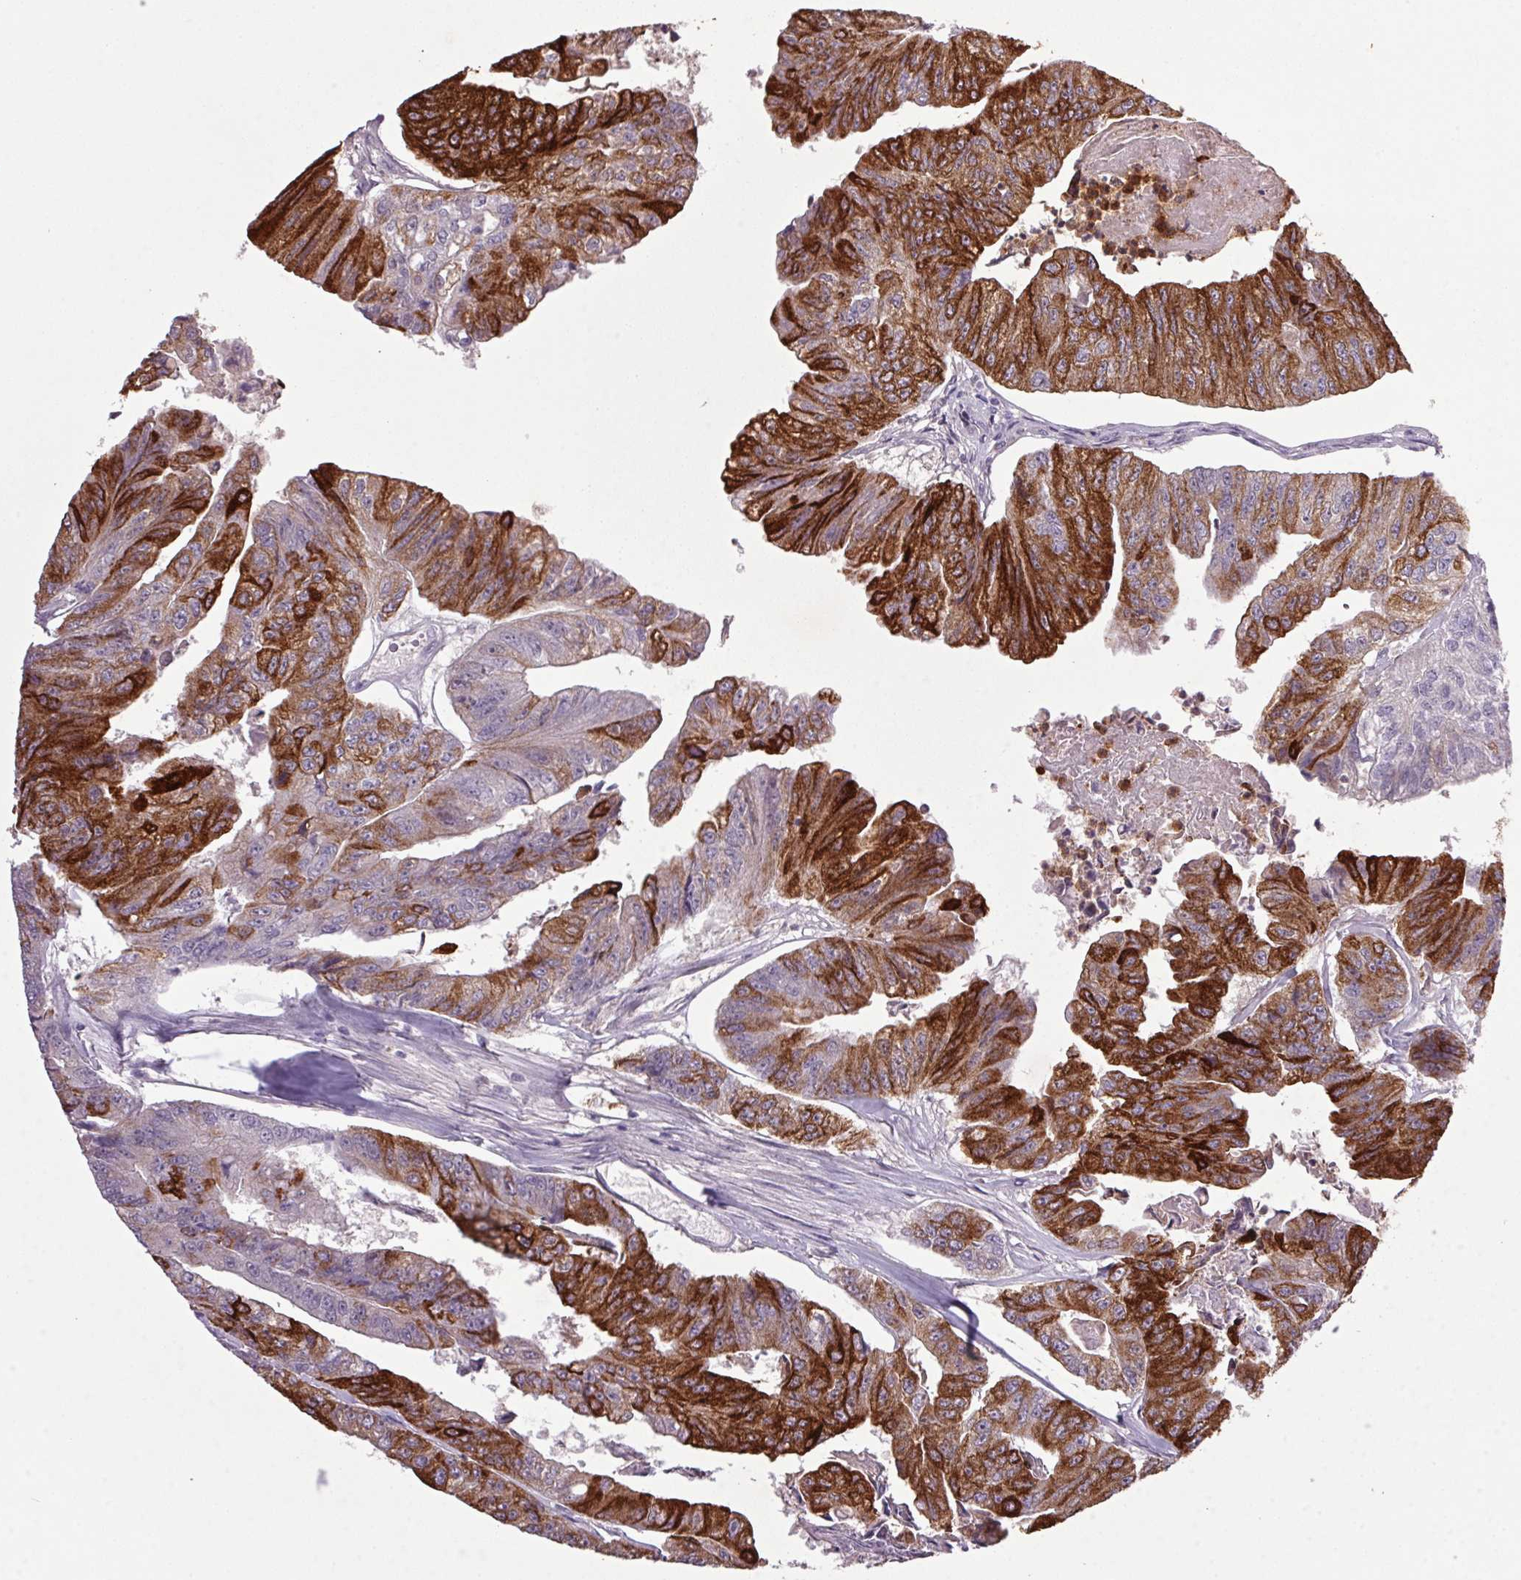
{"staining": {"intensity": "strong", "quantity": "25%-75%", "location": "cytoplasmic/membranous"}, "tissue": "colorectal cancer", "cell_type": "Tumor cells", "image_type": "cancer", "snomed": [{"axis": "morphology", "description": "Adenocarcinoma, NOS"}, {"axis": "topography", "description": "Colon"}], "caption": "Protein expression analysis of colorectal cancer (adenocarcinoma) shows strong cytoplasmic/membranous positivity in approximately 25%-75% of tumor cells.", "gene": "TRDN", "patient": {"sex": "female", "age": 67}}